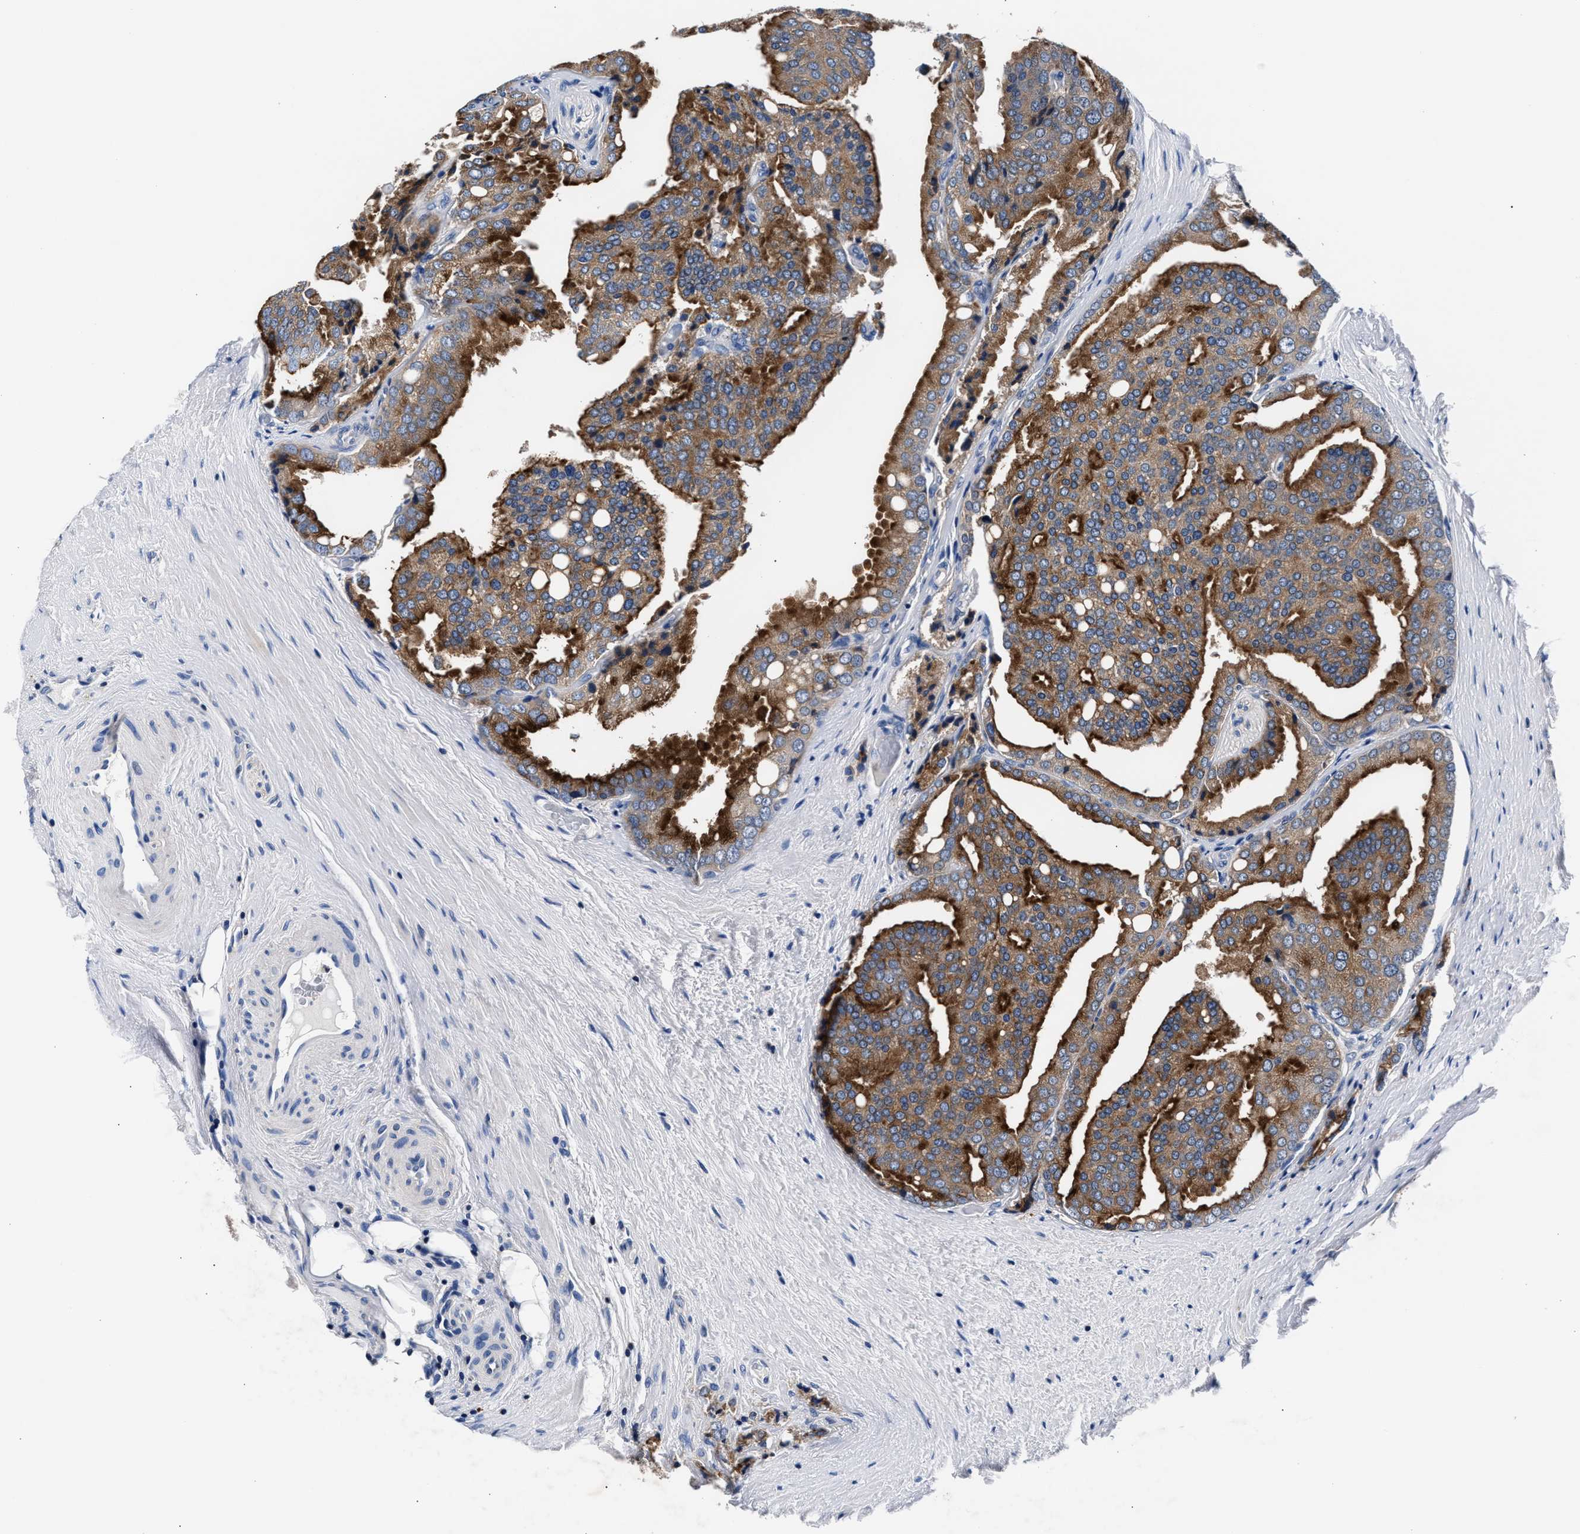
{"staining": {"intensity": "strong", "quantity": "25%-75%", "location": "cytoplasmic/membranous"}, "tissue": "prostate cancer", "cell_type": "Tumor cells", "image_type": "cancer", "snomed": [{"axis": "morphology", "description": "Adenocarcinoma, High grade"}, {"axis": "topography", "description": "Prostate"}], "caption": "High-grade adenocarcinoma (prostate) stained with a brown dye shows strong cytoplasmic/membranous positive staining in about 25%-75% of tumor cells.", "gene": "PHF24", "patient": {"sex": "male", "age": 50}}